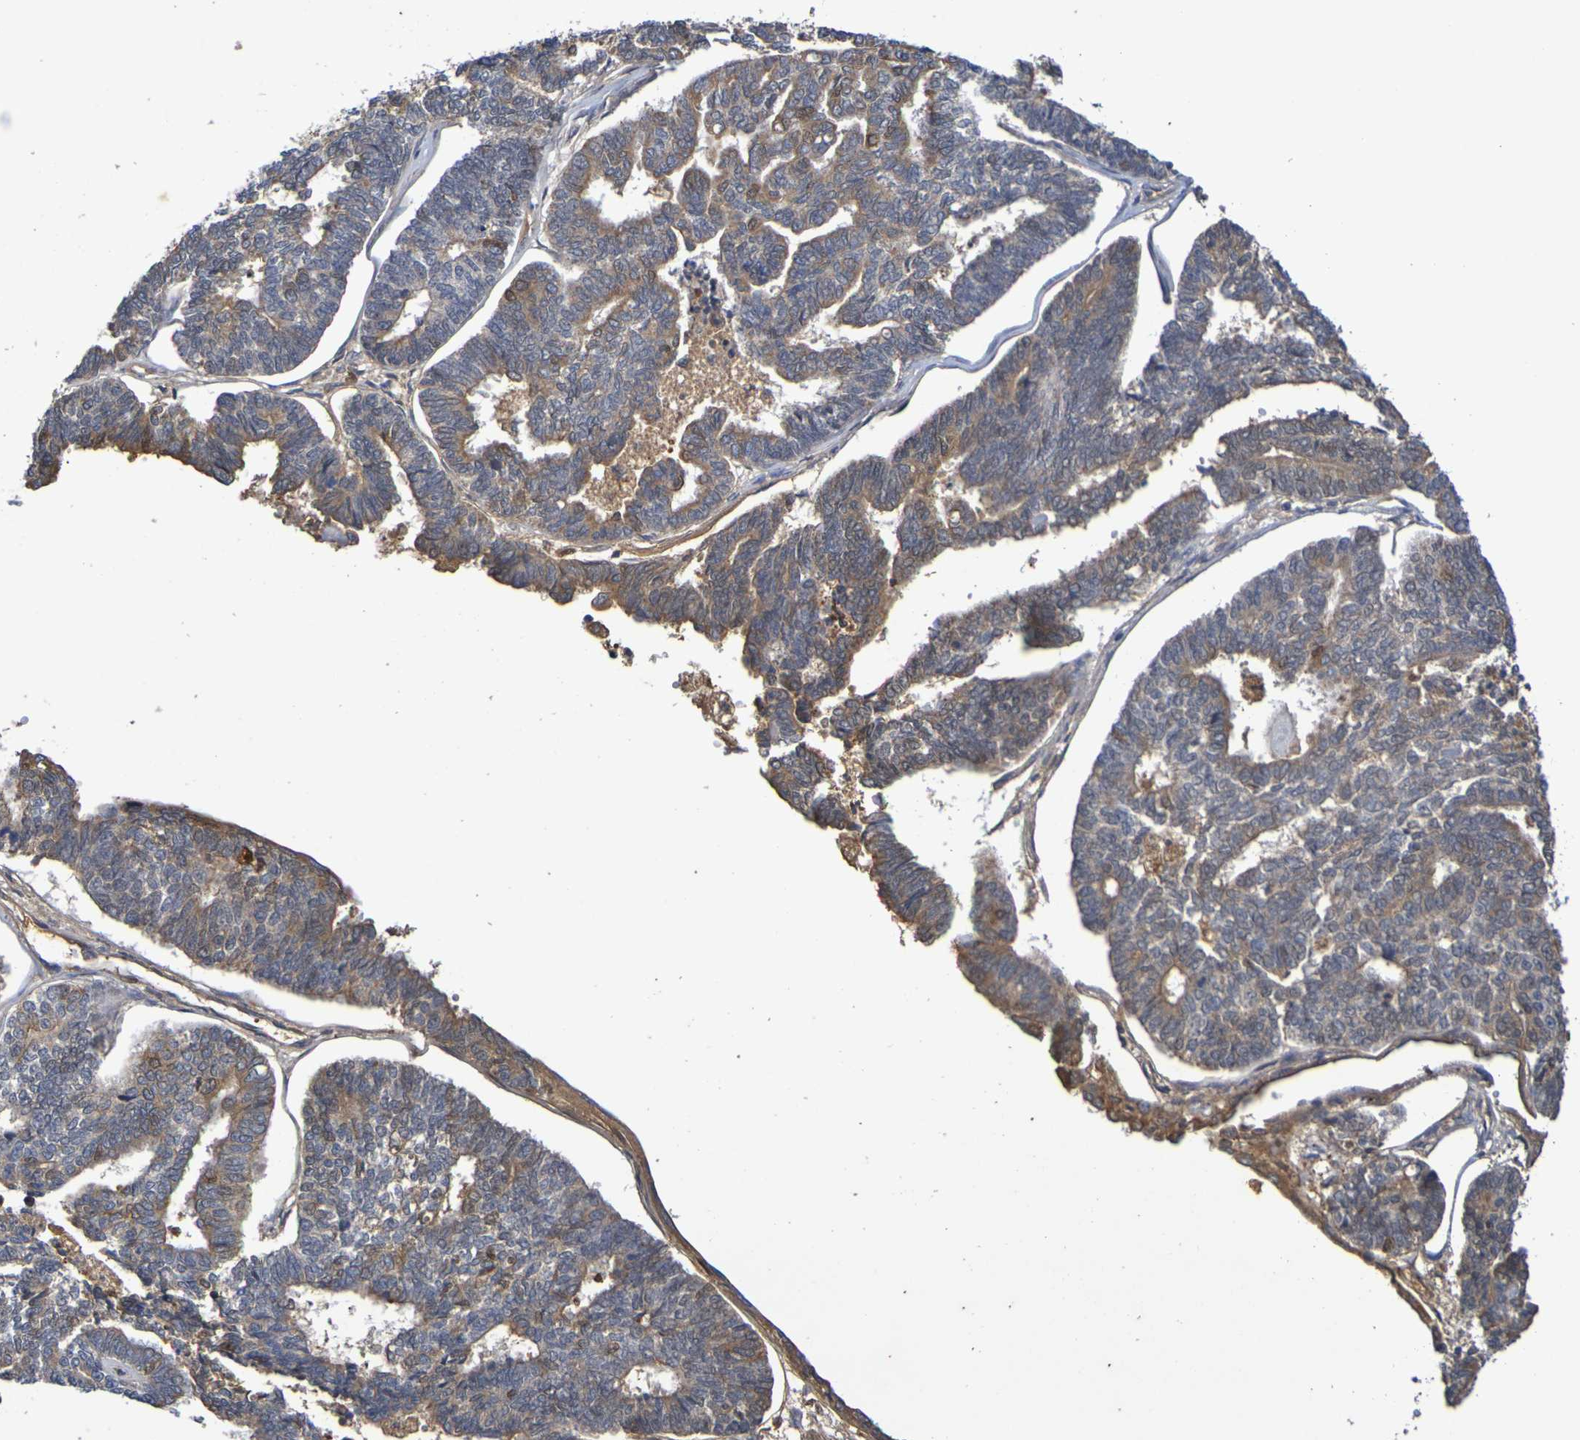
{"staining": {"intensity": "moderate", "quantity": ">75%", "location": "cytoplasmic/membranous"}, "tissue": "endometrial cancer", "cell_type": "Tumor cells", "image_type": "cancer", "snomed": [{"axis": "morphology", "description": "Adenocarcinoma, NOS"}, {"axis": "topography", "description": "Endometrium"}], "caption": "Immunohistochemistry (IHC) photomicrograph of neoplastic tissue: human endometrial adenocarcinoma stained using IHC shows medium levels of moderate protein expression localized specifically in the cytoplasmic/membranous of tumor cells, appearing as a cytoplasmic/membranous brown color.", "gene": "TERF2", "patient": {"sex": "female", "age": 70}}